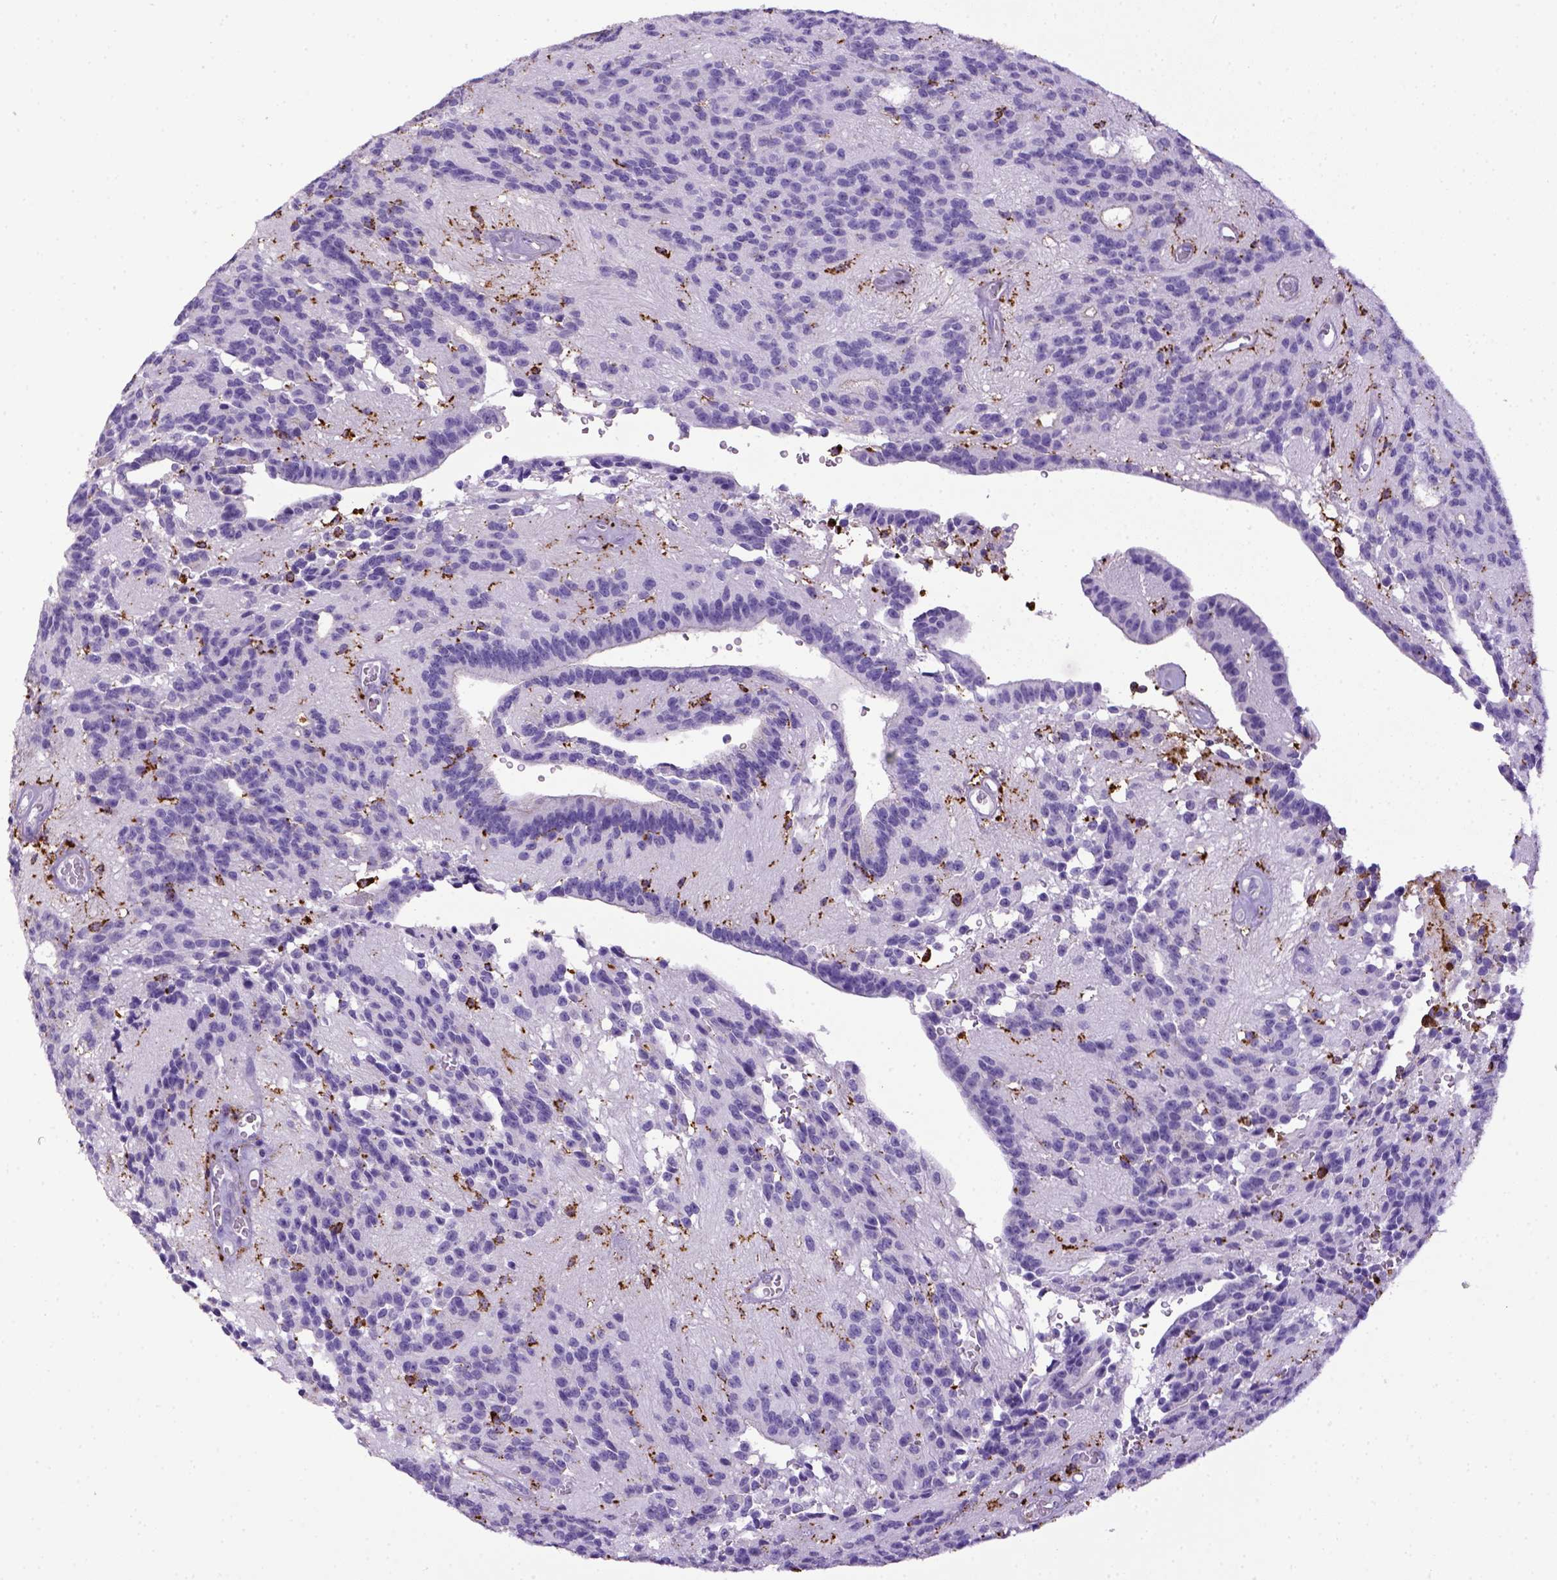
{"staining": {"intensity": "negative", "quantity": "none", "location": "none"}, "tissue": "glioma", "cell_type": "Tumor cells", "image_type": "cancer", "snomed": [{"axis": "morphology", "description": "Glioma, malignant, Low grade"}, {"axis": "topography", "description": "Brain"}], "caption": "The photomicrograph shows no staining of tumor cells in malignant glioma (low-grade). The staining was performed using DAB to visualize the protein expression in brown, while the nuclei were stained in blue with hematoxylin (Magnification: 20x).", "gene": "CD68", "patient": {"sex": "male", "age": 31}}